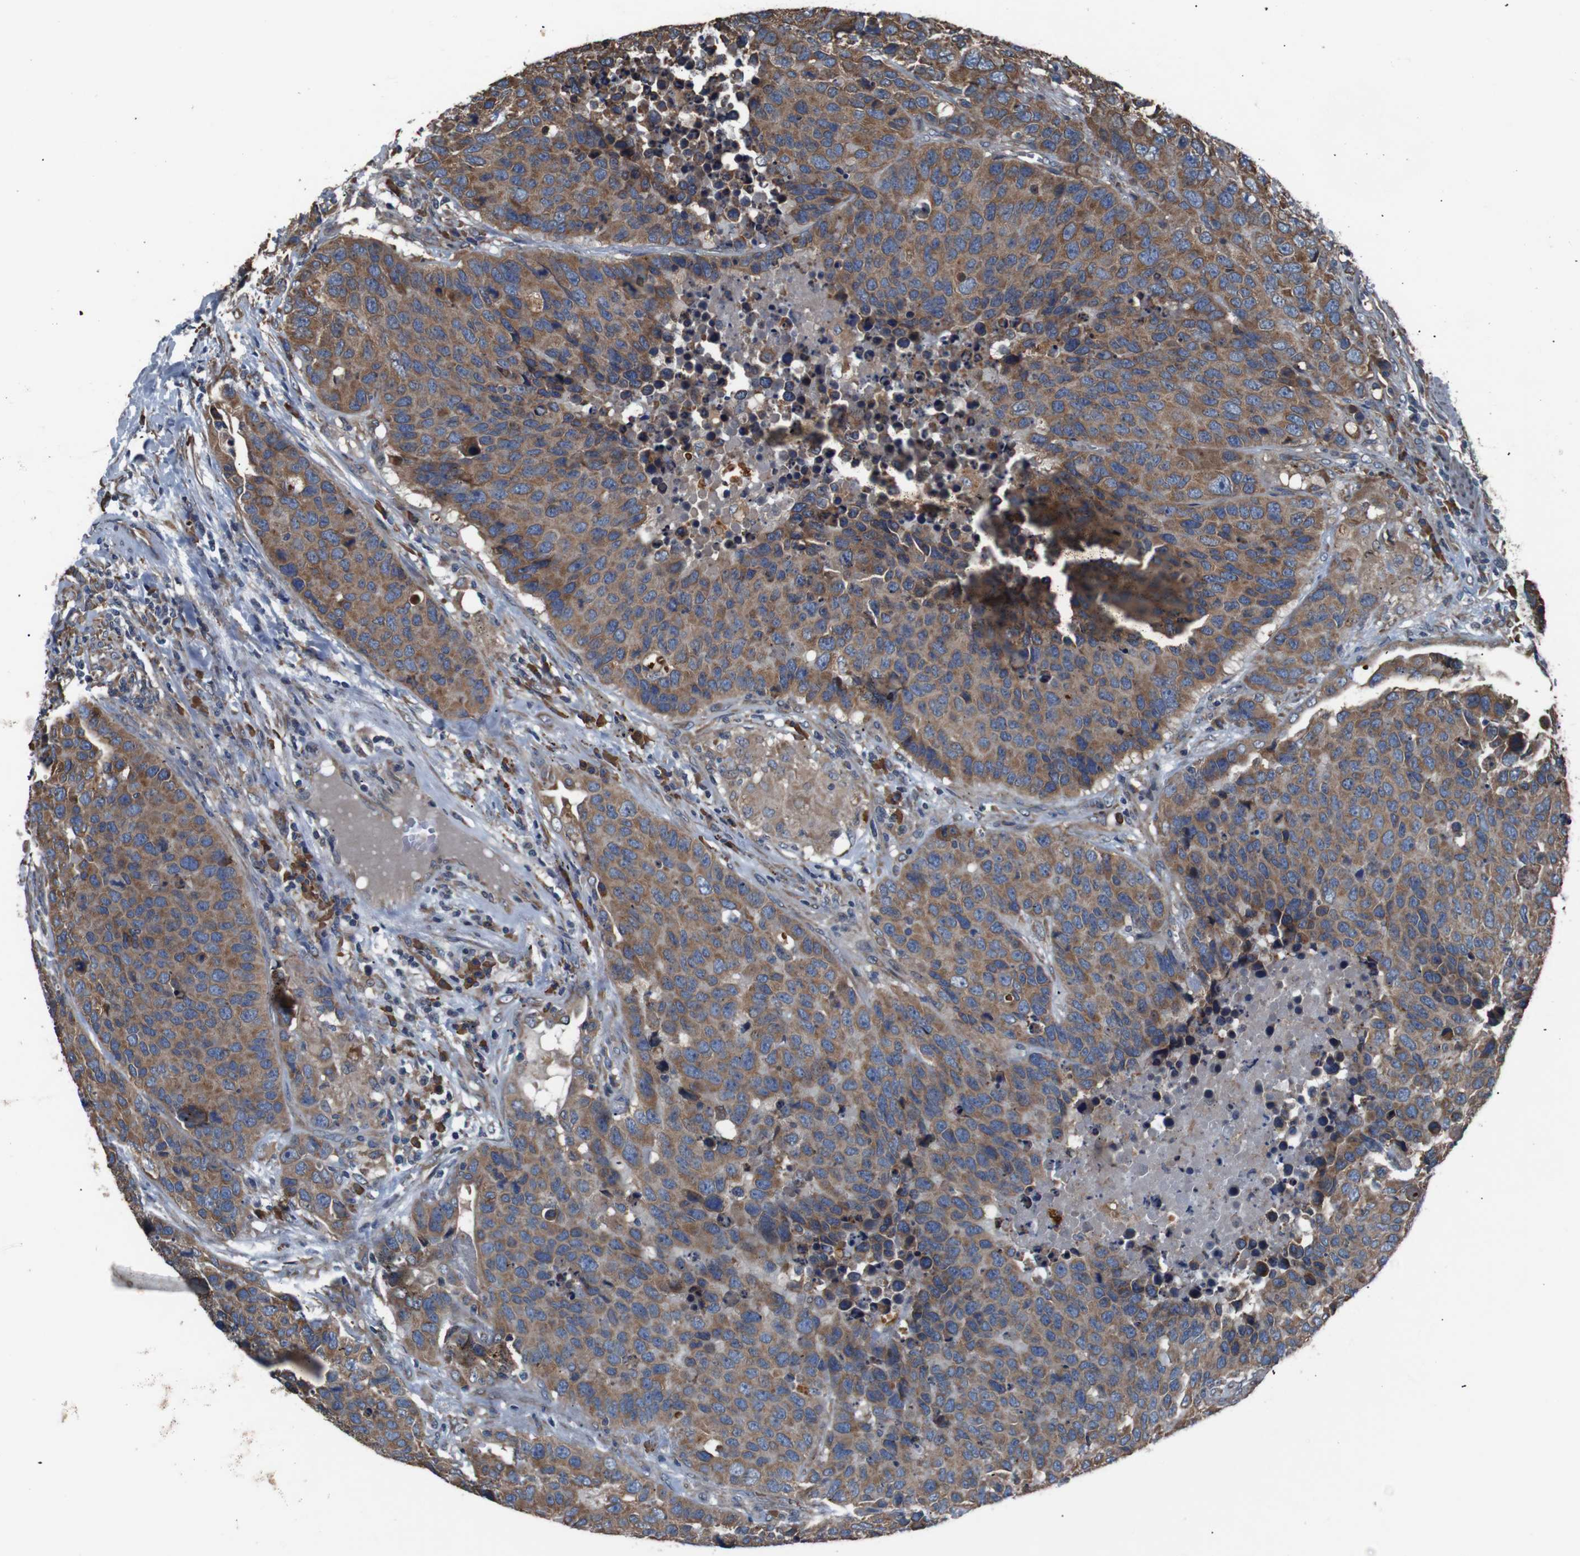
{"staining": {"intensity": "moderate", "quantity": ">75%", "location": "cytoplasmic/membranous"}, "tissue": "carcinoid", "cell_type": "Tumor cells", "image_type": "cancer", "snomed": [{"axis": "morphology", "description": "Carcinoid, malignant, NOS"}, {"axis": "topography", "description": "Lung"}], "caption": "Immunohistochemical staining of carcinoid displays moderate cytoplasmic/membranous protein expression in about >75% of tumor cells. (Stains: DAB (3,3'-diaminobenzidine) in brown, nuclei in blue, Microscopy: brightfield microscopy at high magnification).", "gene": "SIGMAR1", "patient": {"sex": "male", "age": 60}}